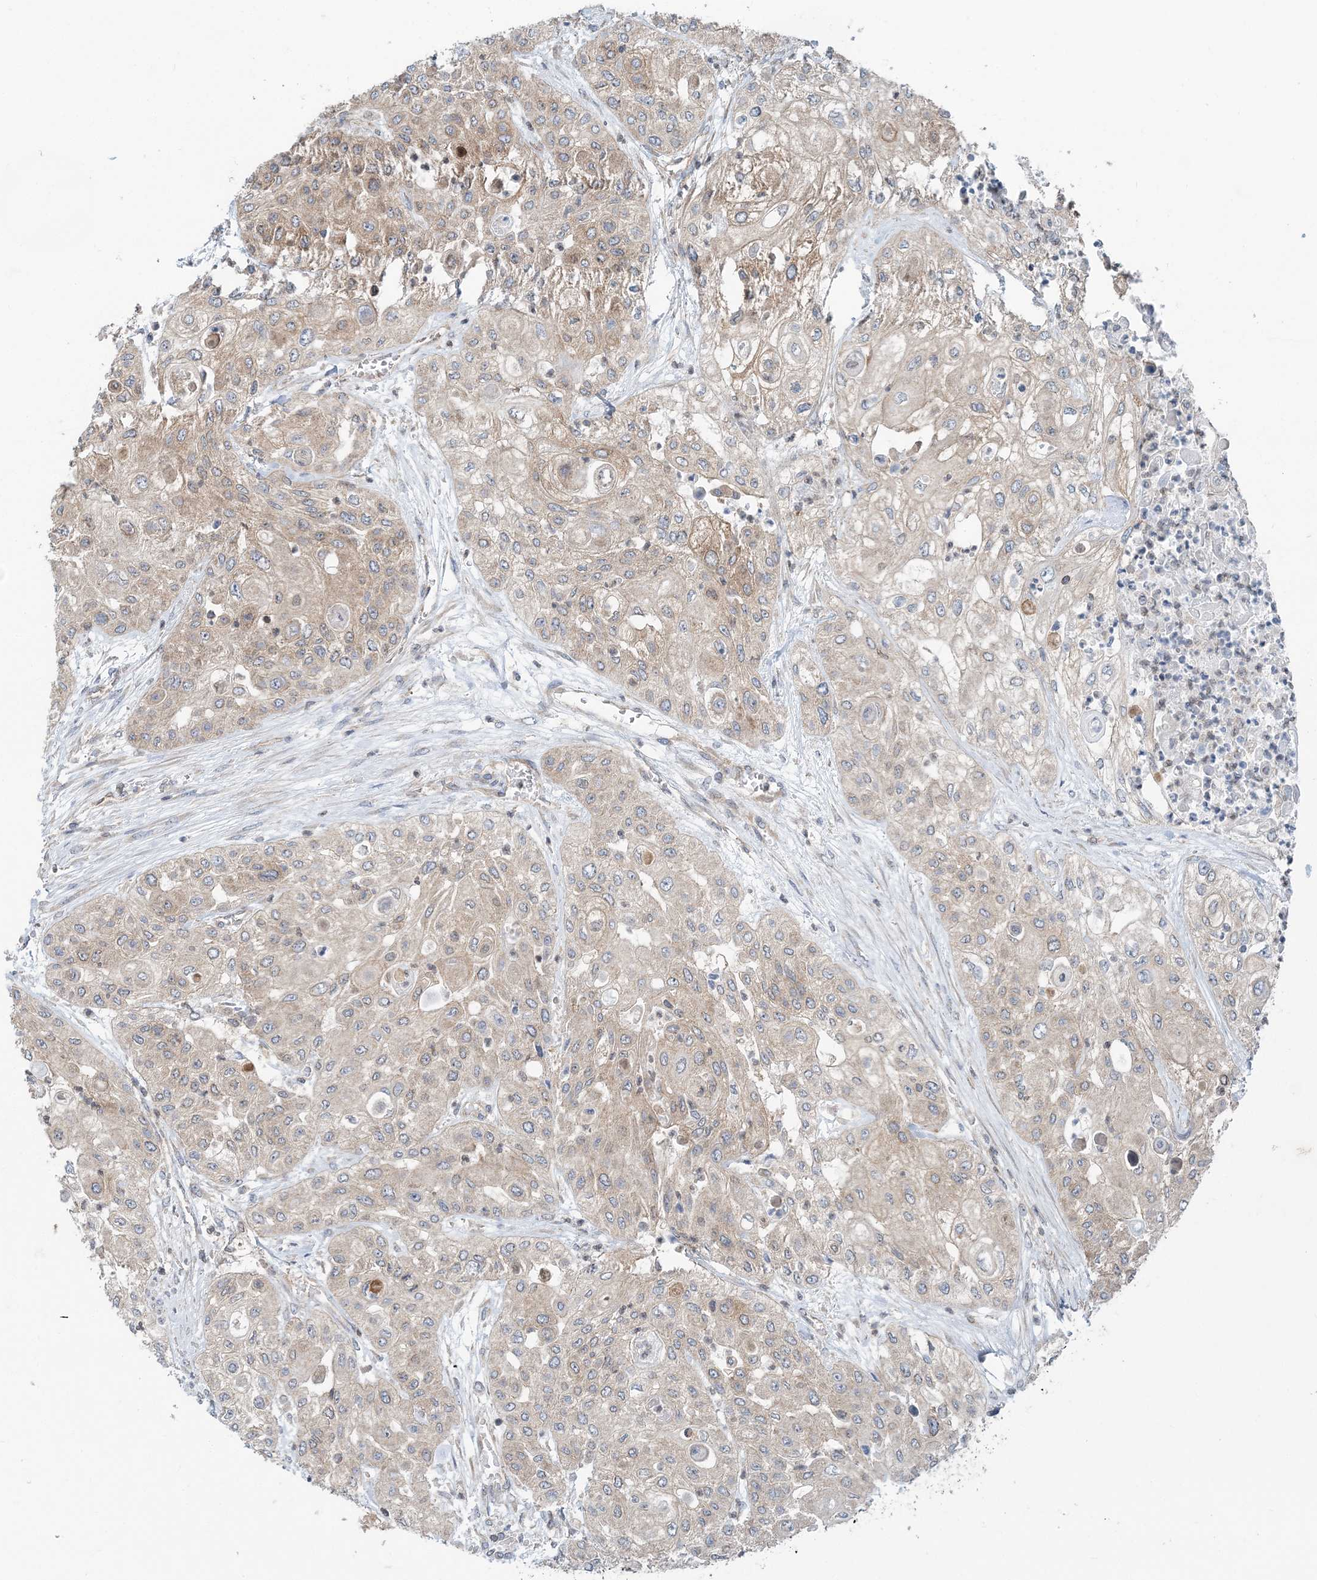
{"staining": {"intensity": "weak", "quantity": ">75%", "location": "cytoplasmic/membranous"}, "tissue": "urothelial cancer", "cell_type": "Tumor cells", "image_type": "cancer", "snomed": [{"axis": "morphology", "description": "Urothelial carcinoma, High grade"}, {"axis": "topography", "description": "Urinary bladder"}], "caption": "Brown immunohistochemical staining in human high-grade urothelial carcinoma shows weak cytoplasmic/membranous expression in about >75% of tumor cells.", "gene": "MOB4", "patient": {"sex": "female", "age": 79}}